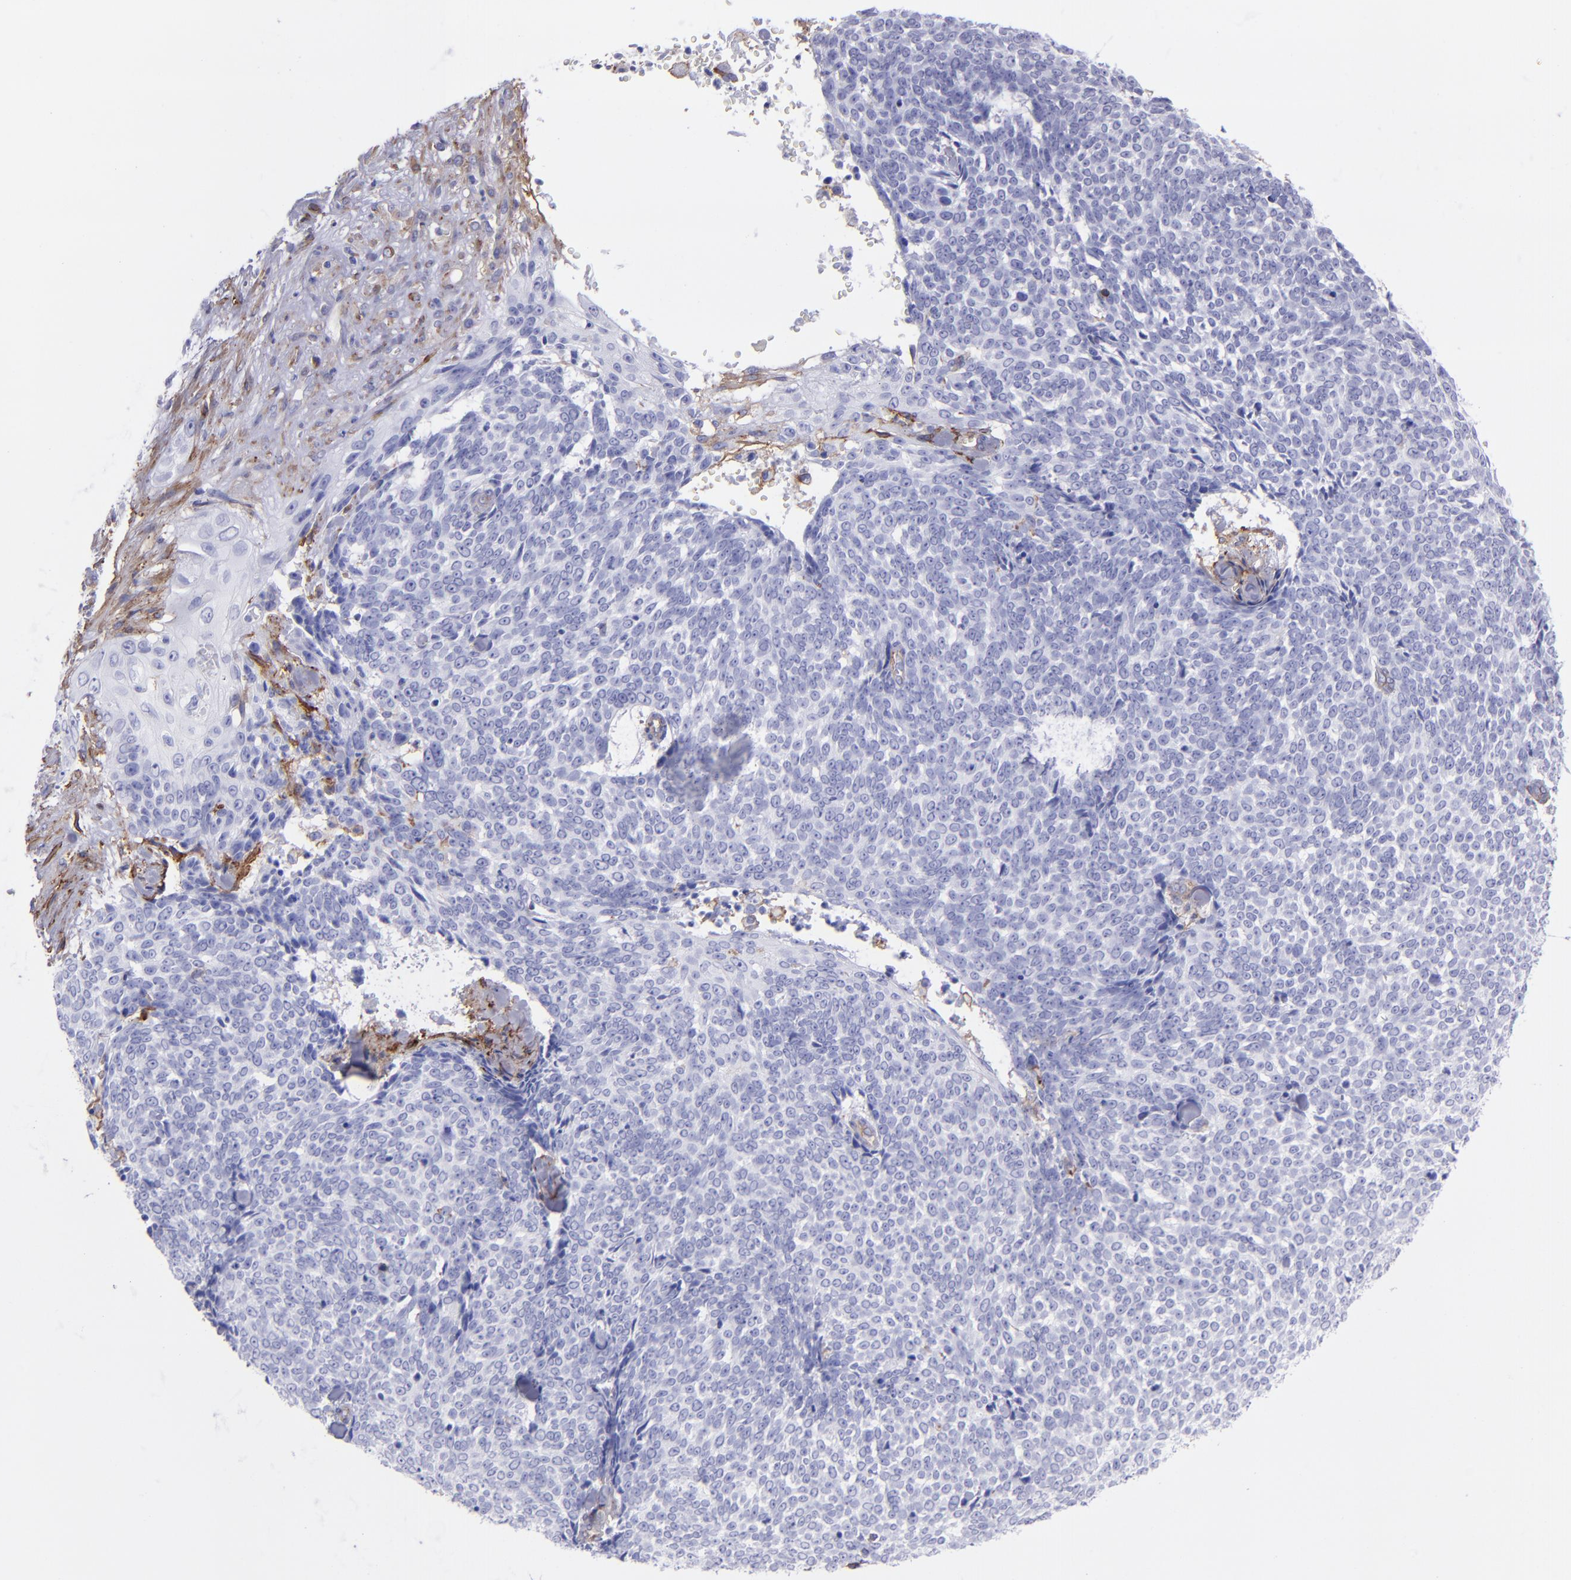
{"staining": {"intensity": "negative", "quantity": "none", "location": "none"}, "tissue": "skin cancer", "cell_type": "Tumor cells", "image_type": "cancer", "snomed": [{"axis": "morphology", "description": "Basal cell carcinoma"}, {"axis": "topography", "description": "Skin"}], "caption": "Immunohistochemical staining of human skin cancer reveals no significant positivity in tumor cells. (Stains: DAB (3,3'-diaminobenzidine) IHC with hematoxylin counter stain, Microscopy: brightfield microscopy at high magnification).", "gene": "ITGAV", "patient": {"sex": "female", "age": 89}}